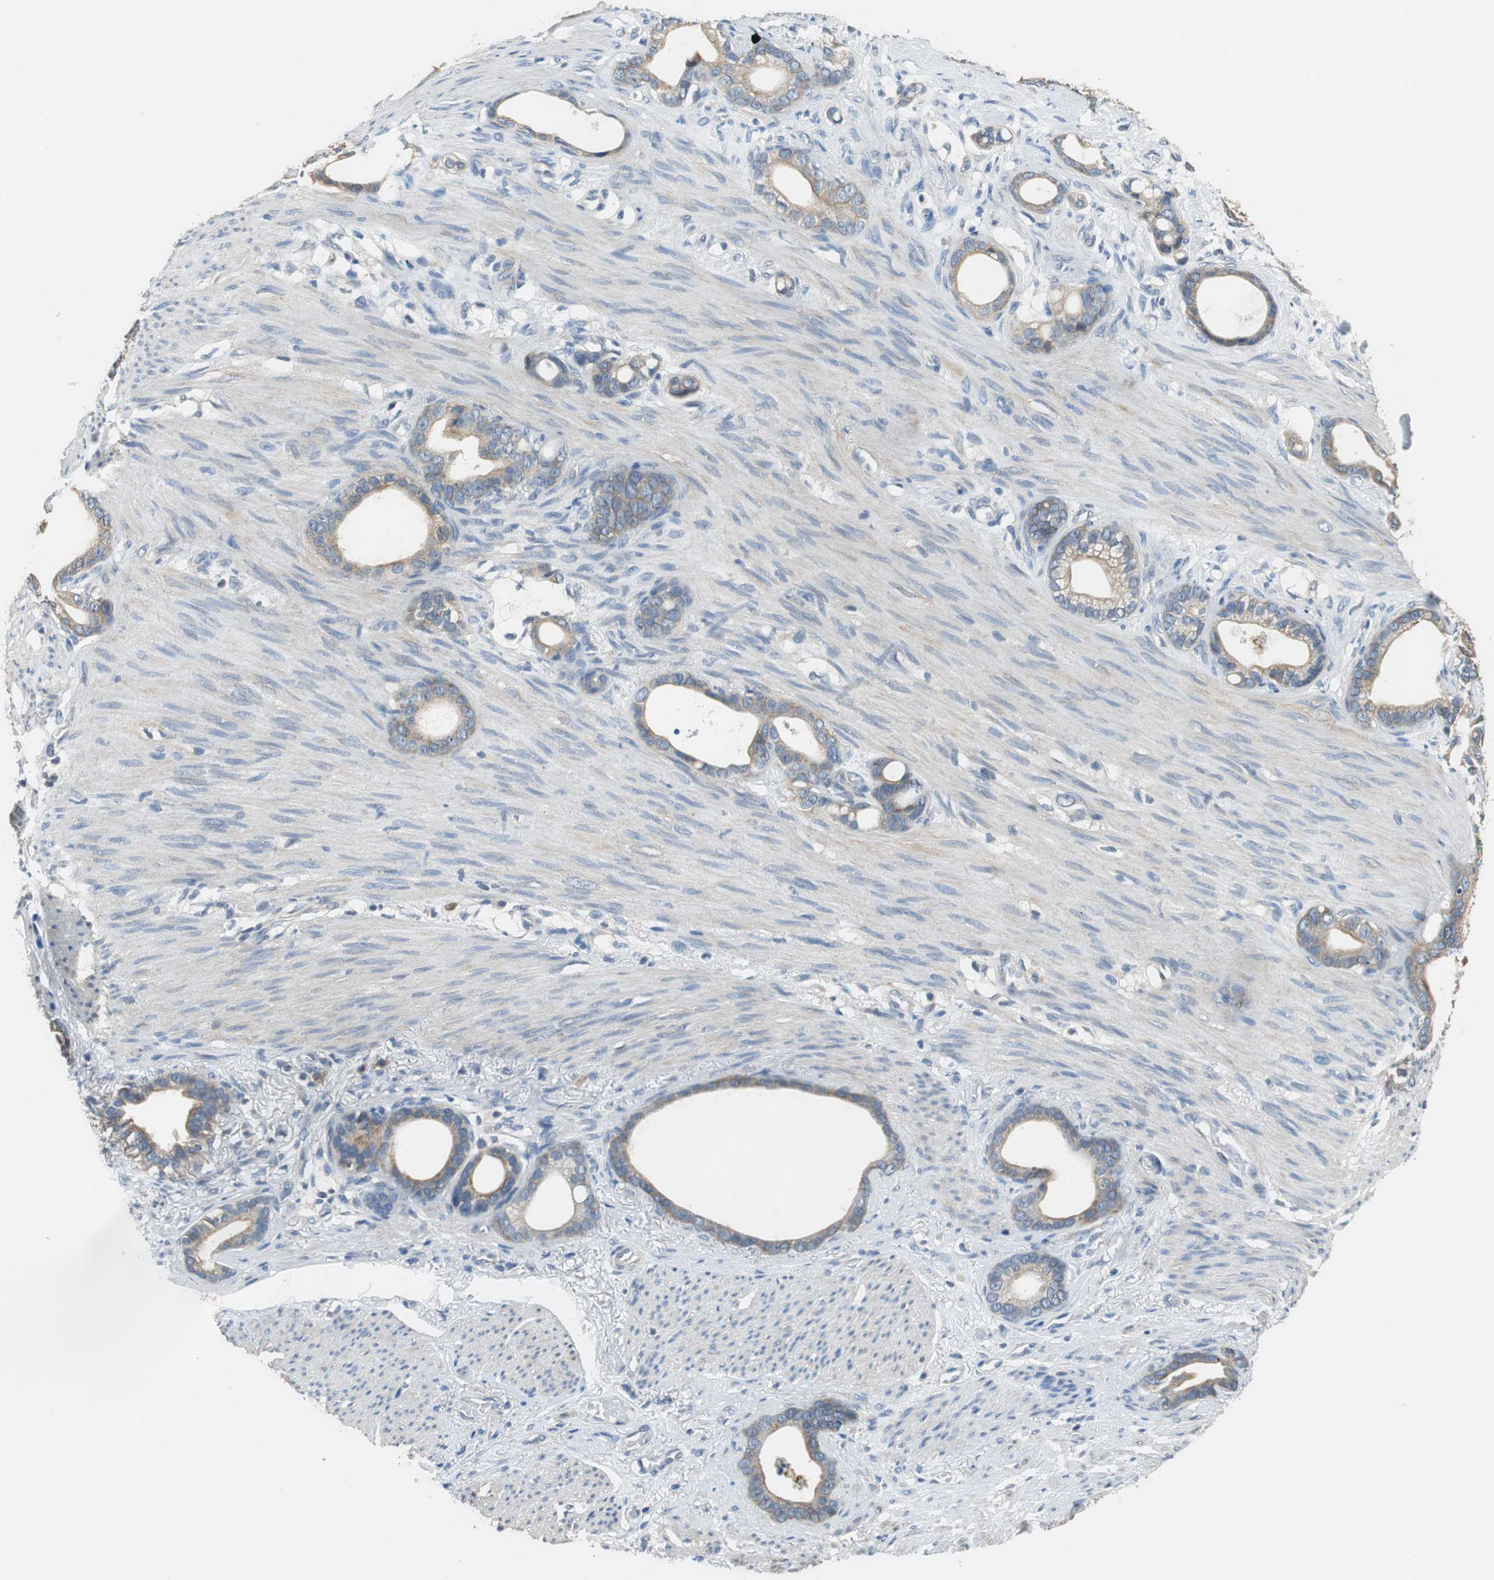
{"staining": {"intensity": "moderate", "quantity": ">75%", "location": "cytoplasmic/membranous"}, "tissue": "stomach cancer", "cell_type": "Tumor cells", "image_type": "cancer", "snomed": [{"axis": "morphology", "description": "Adenocarcinoma, NOS"}, {"axis": "topography", "description": "Stomach"}], "caption": "DAB (3,3'-diaminobenzidine) immunohistochemical staining of stomach cancer exhibits moderate cytoplasmic/membranous protein expression in approximately >75% of tumor cells. (DAB (3,3'-diaminobenzidine) IHC, brown staining for protein, blue staining for nuclei).", "gene": "FADS2", "patient": {"sex": "female", "age": 75}}